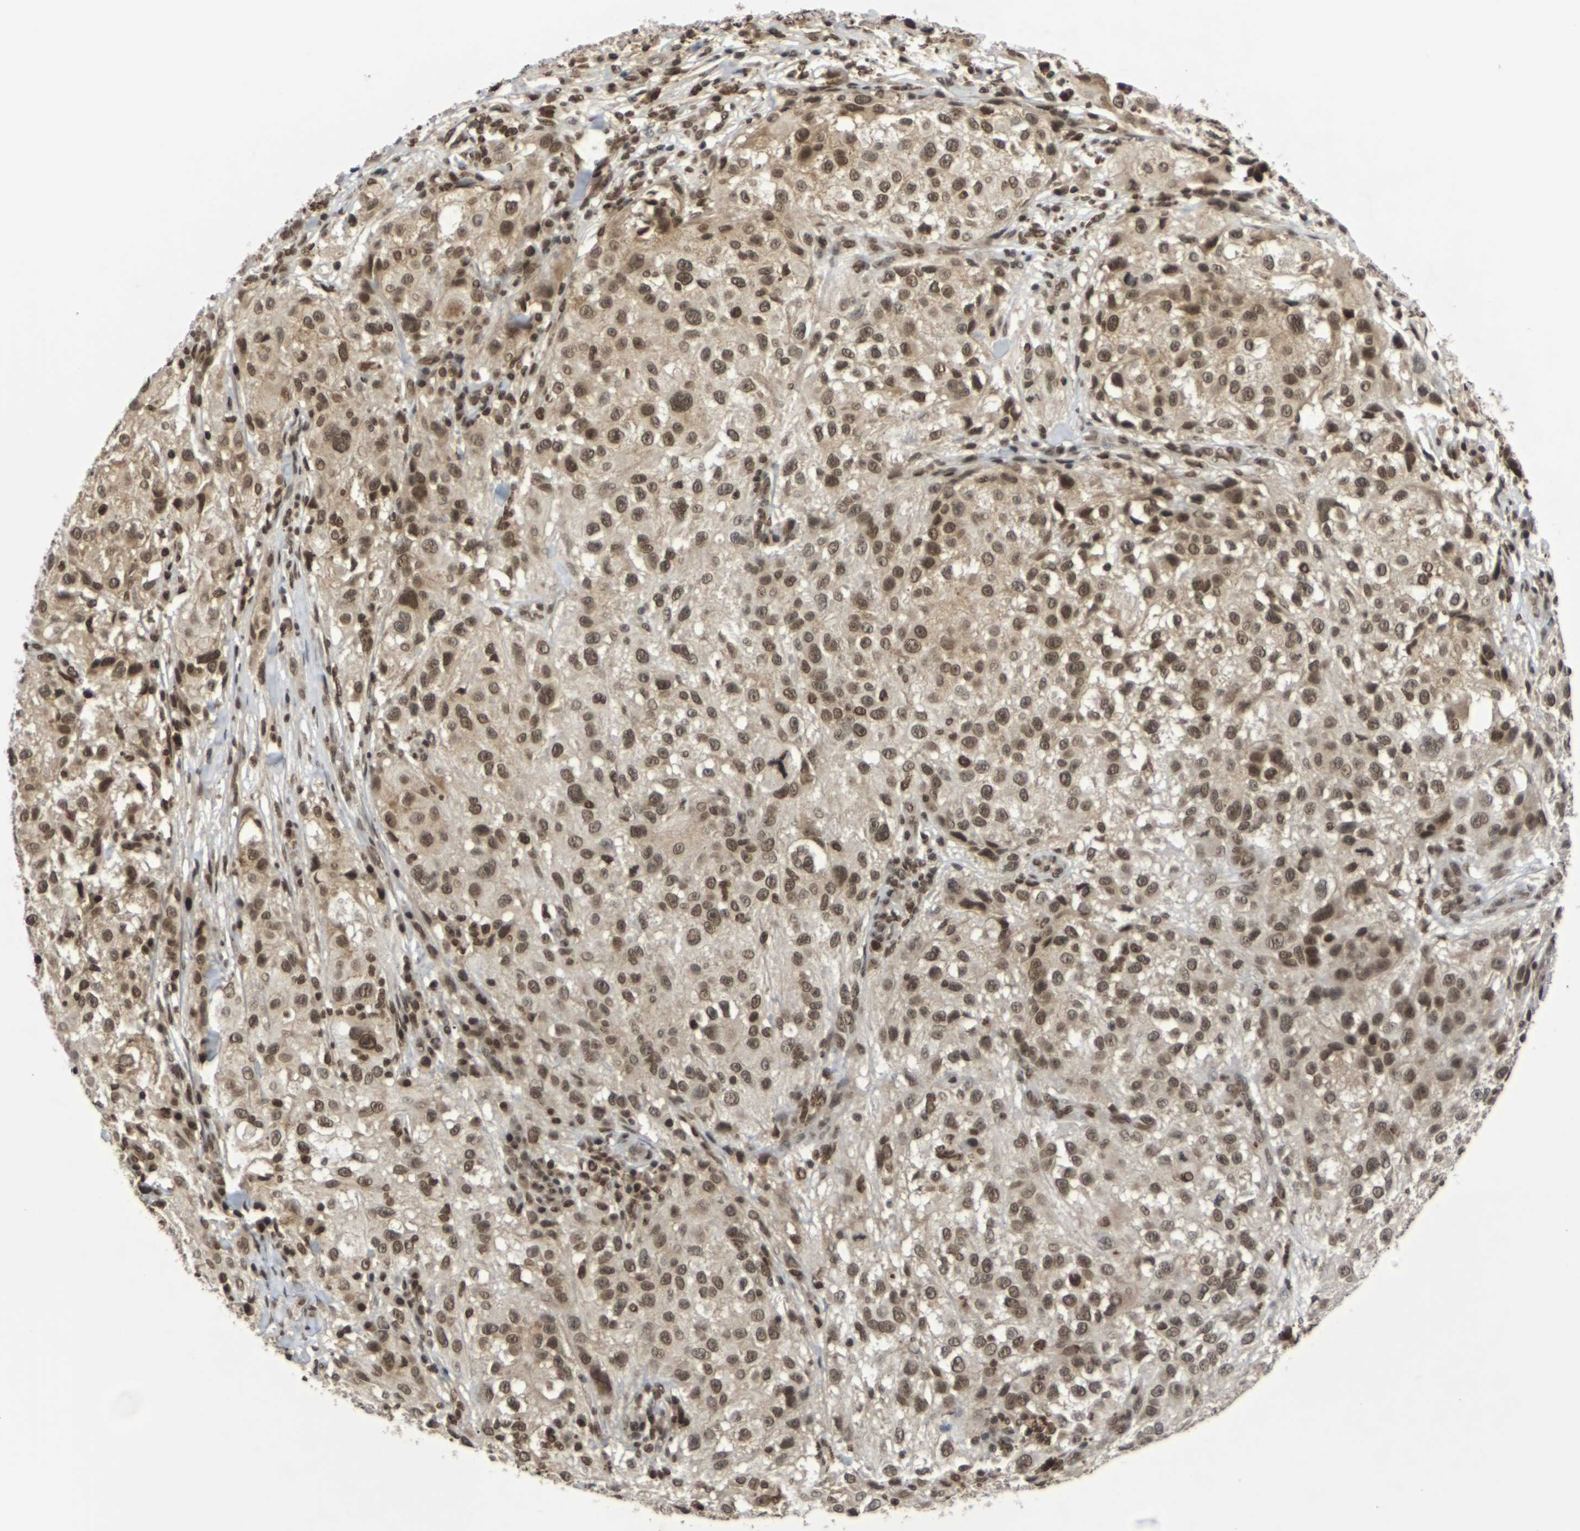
{"staining": {"intensity": "moderate", "quantity": ">75%", "location": "cytoplasmic/membranous,nuclear"}, "tissue": "melanoma", "cell_type": "Tumor cells", "image_type": "cancer", "snomed": [{"axis": "morphology", "description": "Necrosis, NOS"}, {"axis": "morphology", "description": "Malignant melanoma, NOS"}, {"axis": "topography", "description": "Skin"}], "caption": "Moderate cytoplasmic/membranous and nuclear staining for a protein is present in approximately >75% of tumor cells of melanoma using immunohistochemistry (IHC).", "gene": "NELFA", "patient": {"sex": "female", "age": 87}}